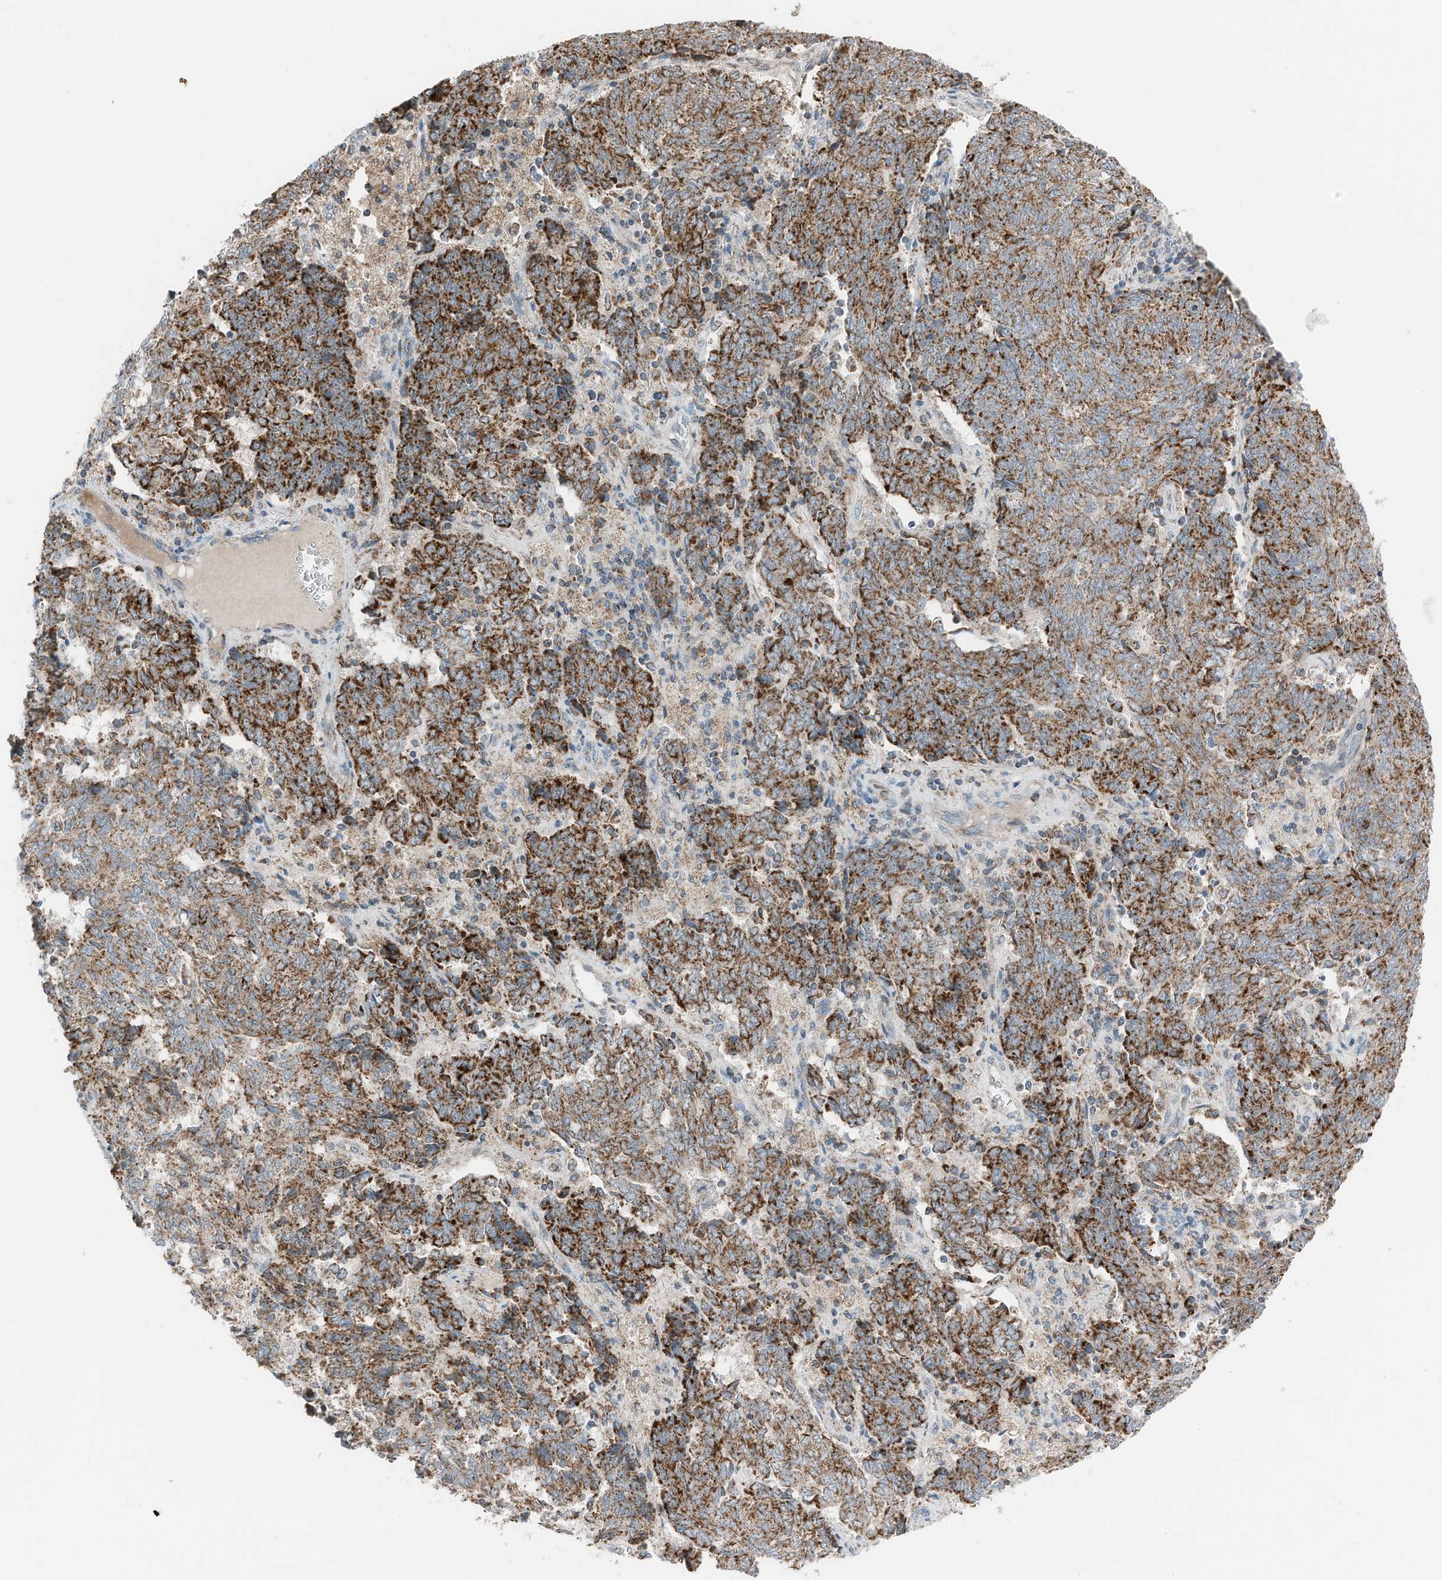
{"staining": {"intensity": "strong", "quantity": ">75%", "location": "cytoplasmic/membranous"}, "tissue": "endometrial cancer", "cell_type": "Tumor cells", "image_type": "cancer", "snomed": [{"axis": "morphology", "description": "Adenocarcinoma, NOS"}, {"axis": "topography", "description": "Endometrium"}], "caption": "This is a micrograph of immunohistochemistry (IHC) staining of endometrial adenocarcinoma, which shows strong positivity in the cytoplasmic/membranous of tumor cells.", "gene": "RMND1", "patient": {"sex": "female", "age": 80}}